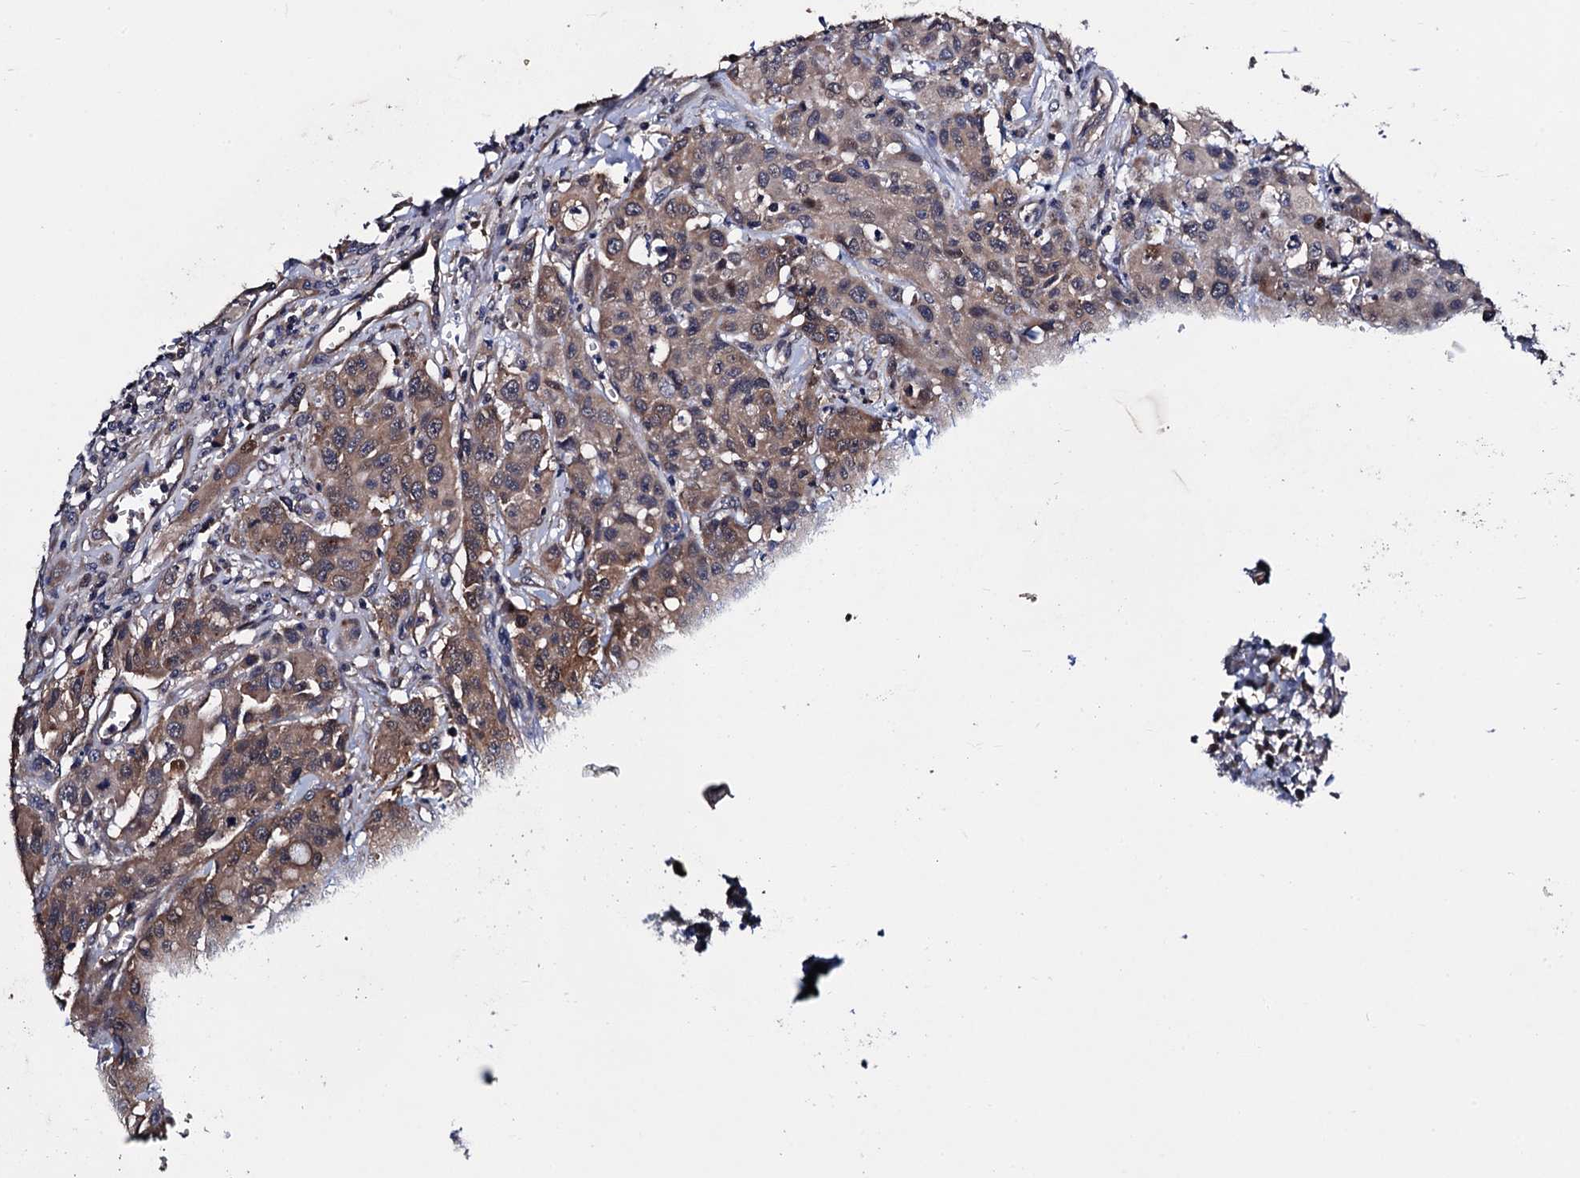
{"staining": {"intensity": "weak", "quantity": ">75%", "location": "cytoplasmic/membranous"}, "tissue": "colorectal cancer", "cell_type": "Tumor cells", "image_type": "cancer", "snomed": [{"axis": "morphology", "description": "Adenocarcinoma, NOS"}, {"axis": "topography", "description": "Colon"}], "caption": "This is an image of IHC staining of colorectal cancer (adenocarcinoma), which shows weak staining in the cytoplasmic/membranous of tumor cells.", "gene": "TRMT112", "patient": {"sex": "male", "age": 62}}